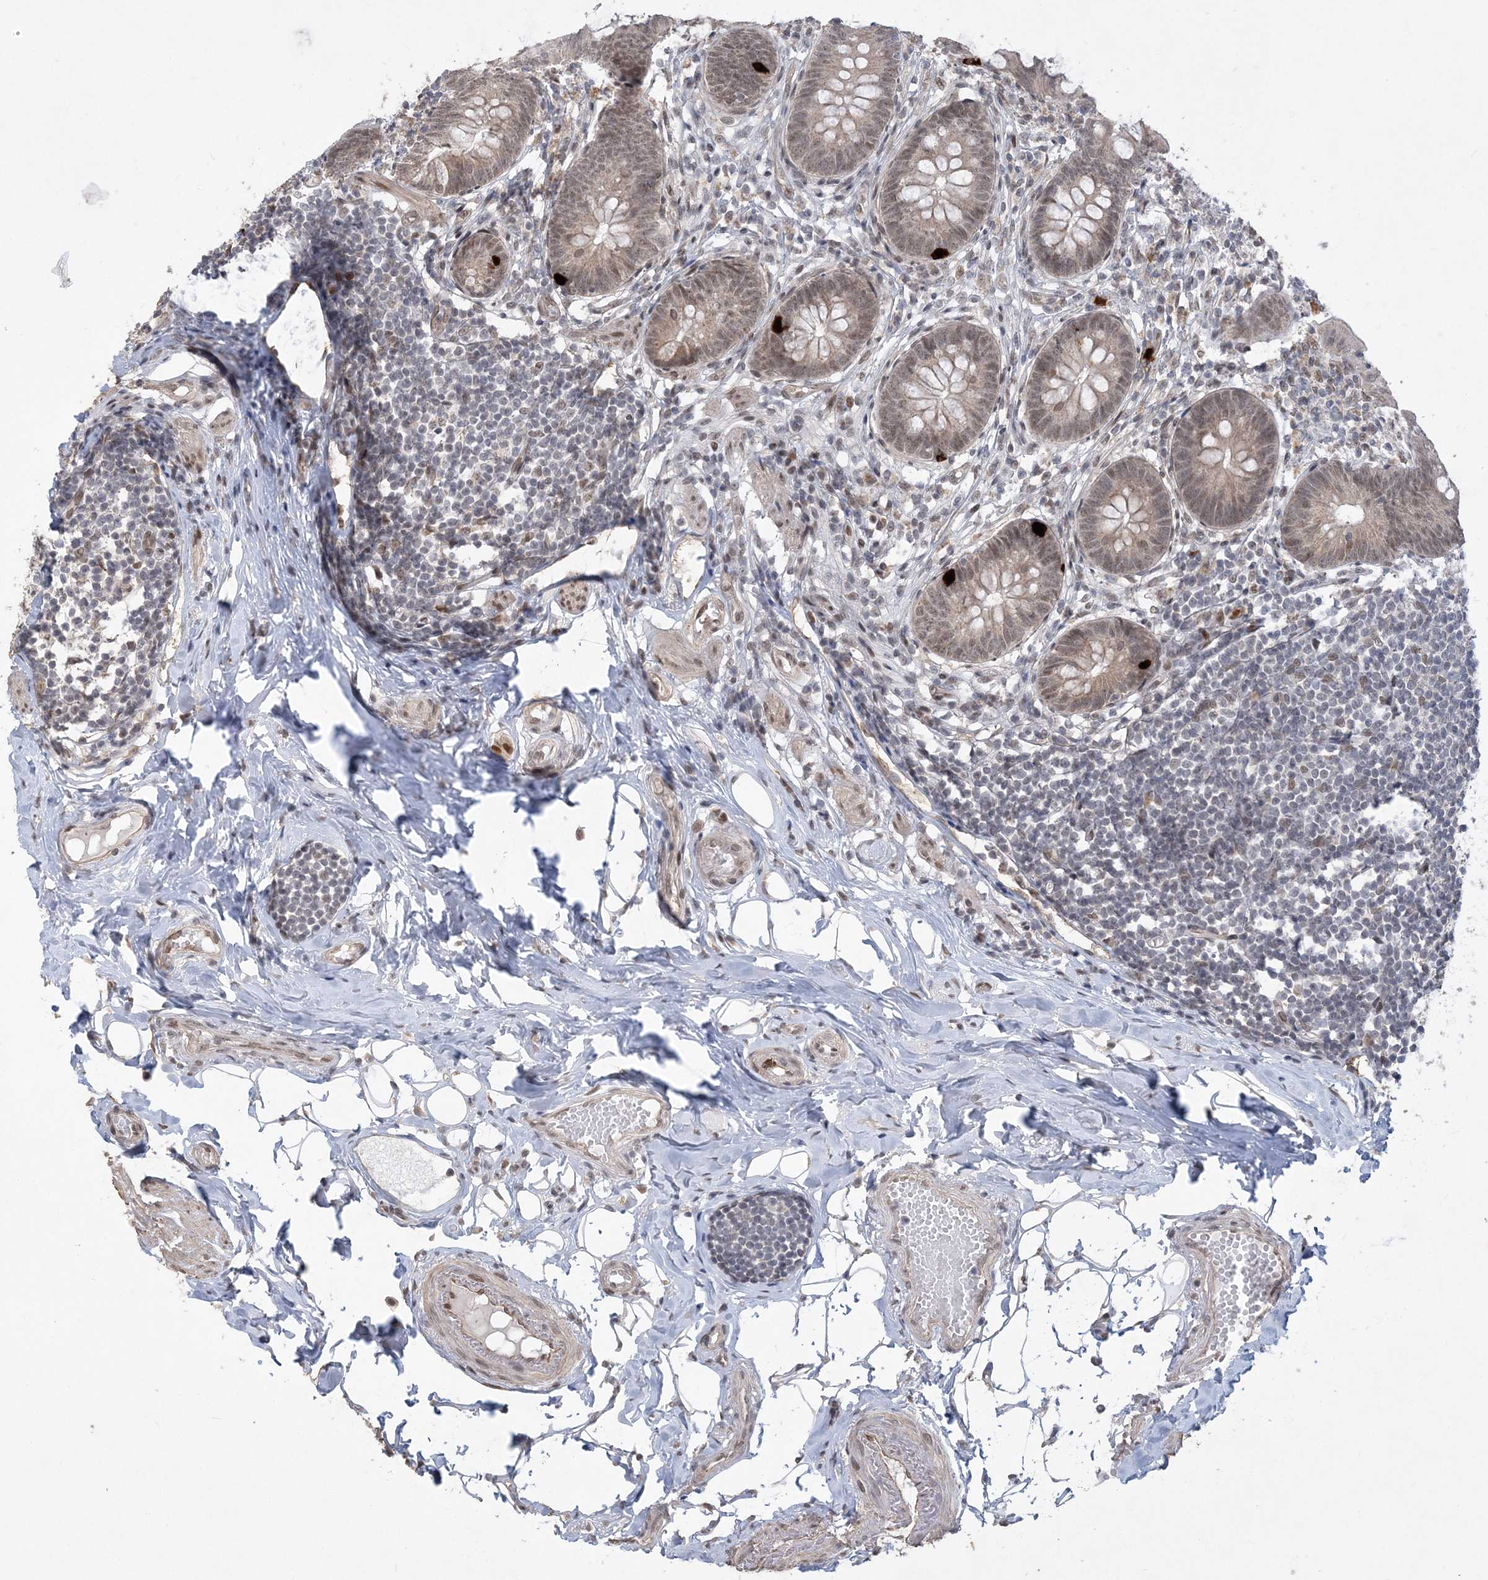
{"staining": {"intensity": "strong", "quantity": "<25%", "location": "cytoplasmic/membranous"}, "tissue": "appendix", "cell_type": "Glandular cells", "image_type": "normal", "snomed": [{"axis": "morphology", "description": "Normal tissue, NOS"}, {"axis": "topography", "description": "Appendix"}], "caption": "Immunohistochemistry (IHC) micrograph of benign human appendix stained for a protein (brown), which reveals medium levels of strong cytoplasmic/membranous staining in approximately <25% of glandular cells.", "gene": "WAC", "patient": {"sex": "female", "age": 62}}